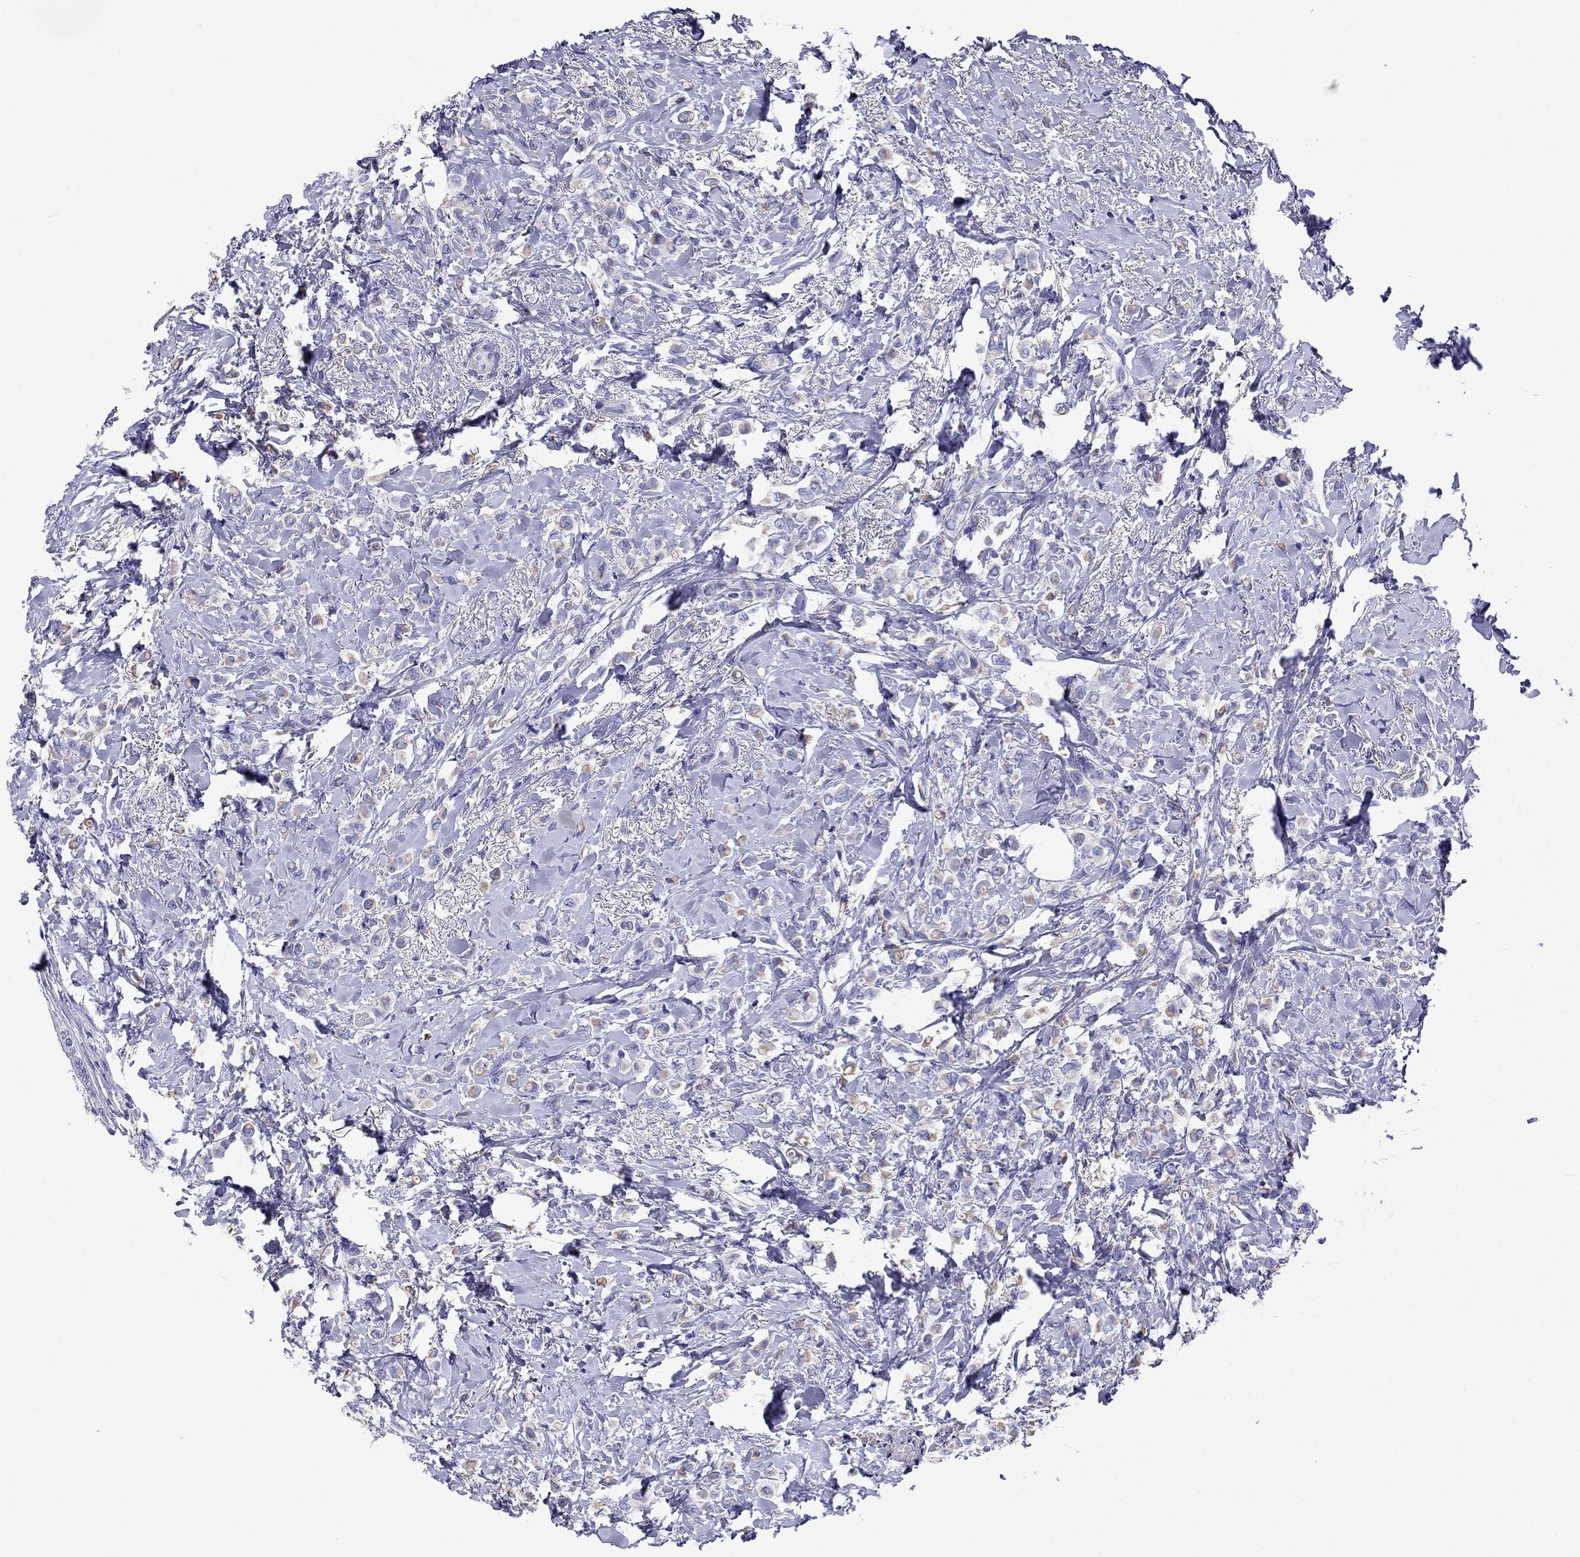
{"staining": {"intensity": "weak", "quantity": "25%-75%", "location": "cytoplasmic/membranous"}, "tissue": "breast cancer", "cell_type": "Tumor cells", "image_type": "cancer", "snomed": [{"axis": "morphology", "description": "Lobular carcinoma"}, {"axis": "topography", "description": "Breast"}], "caption": "High-magnification brightfield microscopy of breast cancer stained with DAB (brown) and counterstained with hematoxylin (blue). tumor cells exhibit weak cytoplasmic/membranous positivity is seen in about25%-75% of cells.", "gene": "SCG2", "patient": {"sex": "female", "age": 66}}